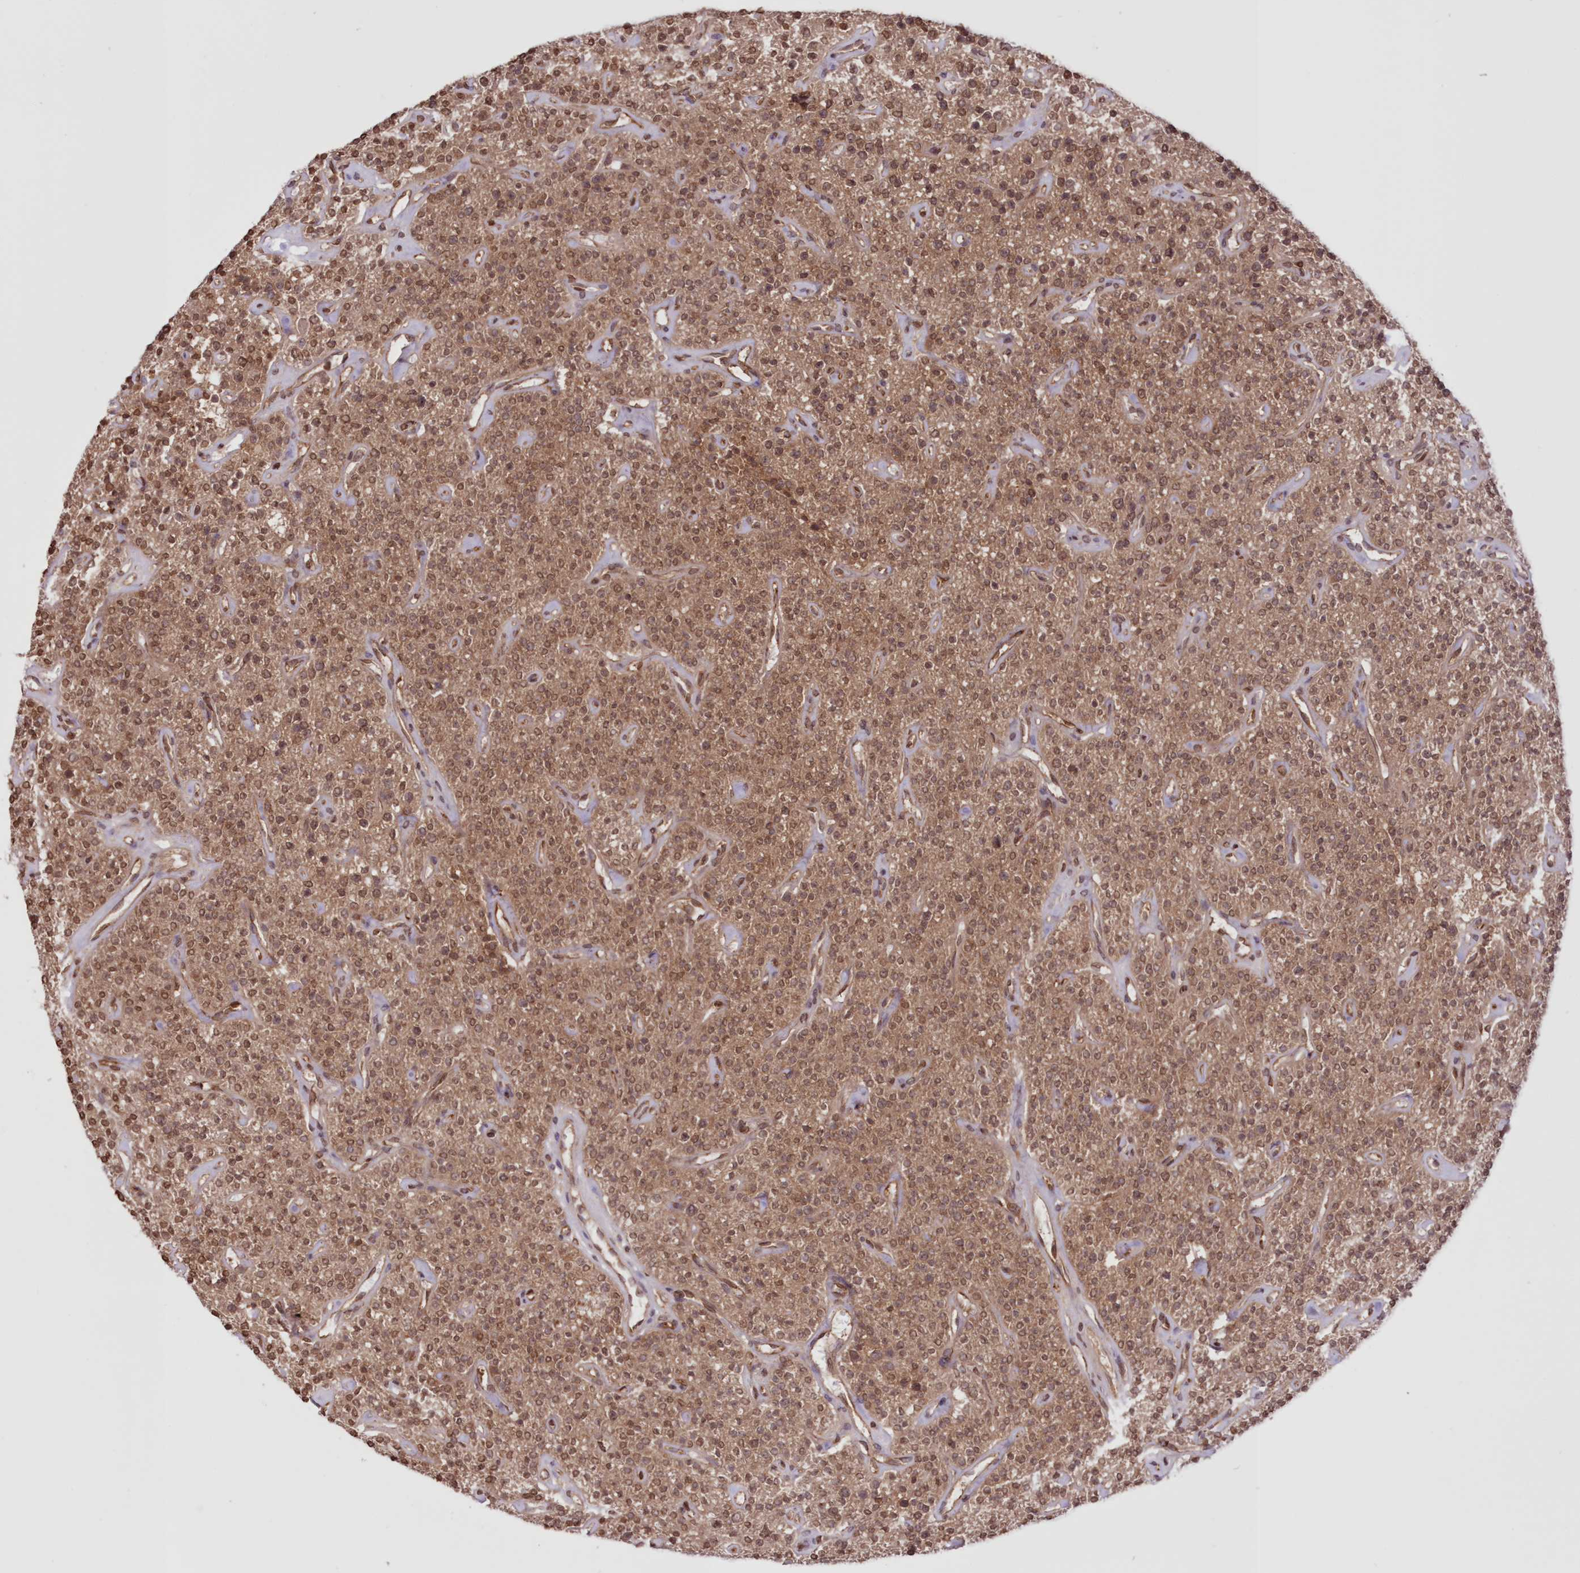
{"staining": {"intensity": "moderate", "quantity": "25%-75%", "location": "cytoplasmic/membranous,nuclear"}, "tissue": "parathyroid gland", "cell_type": "Glandular cells", "image_type": "normal", "snomed": [{"axis": "morphology", "description": "Normal tissue, NOS"}, {"axis": "topography", "description": "Parathyroid gland"}], "caption": "The photomicrograph displays staining of normal parathyroid gland, revealing moderate cytoplasmic/membranous,nuclear protein positivity (brown color) within glandular cells.", "gene": "FCHO2", "patient": {"sex": "male", "age": 46}}